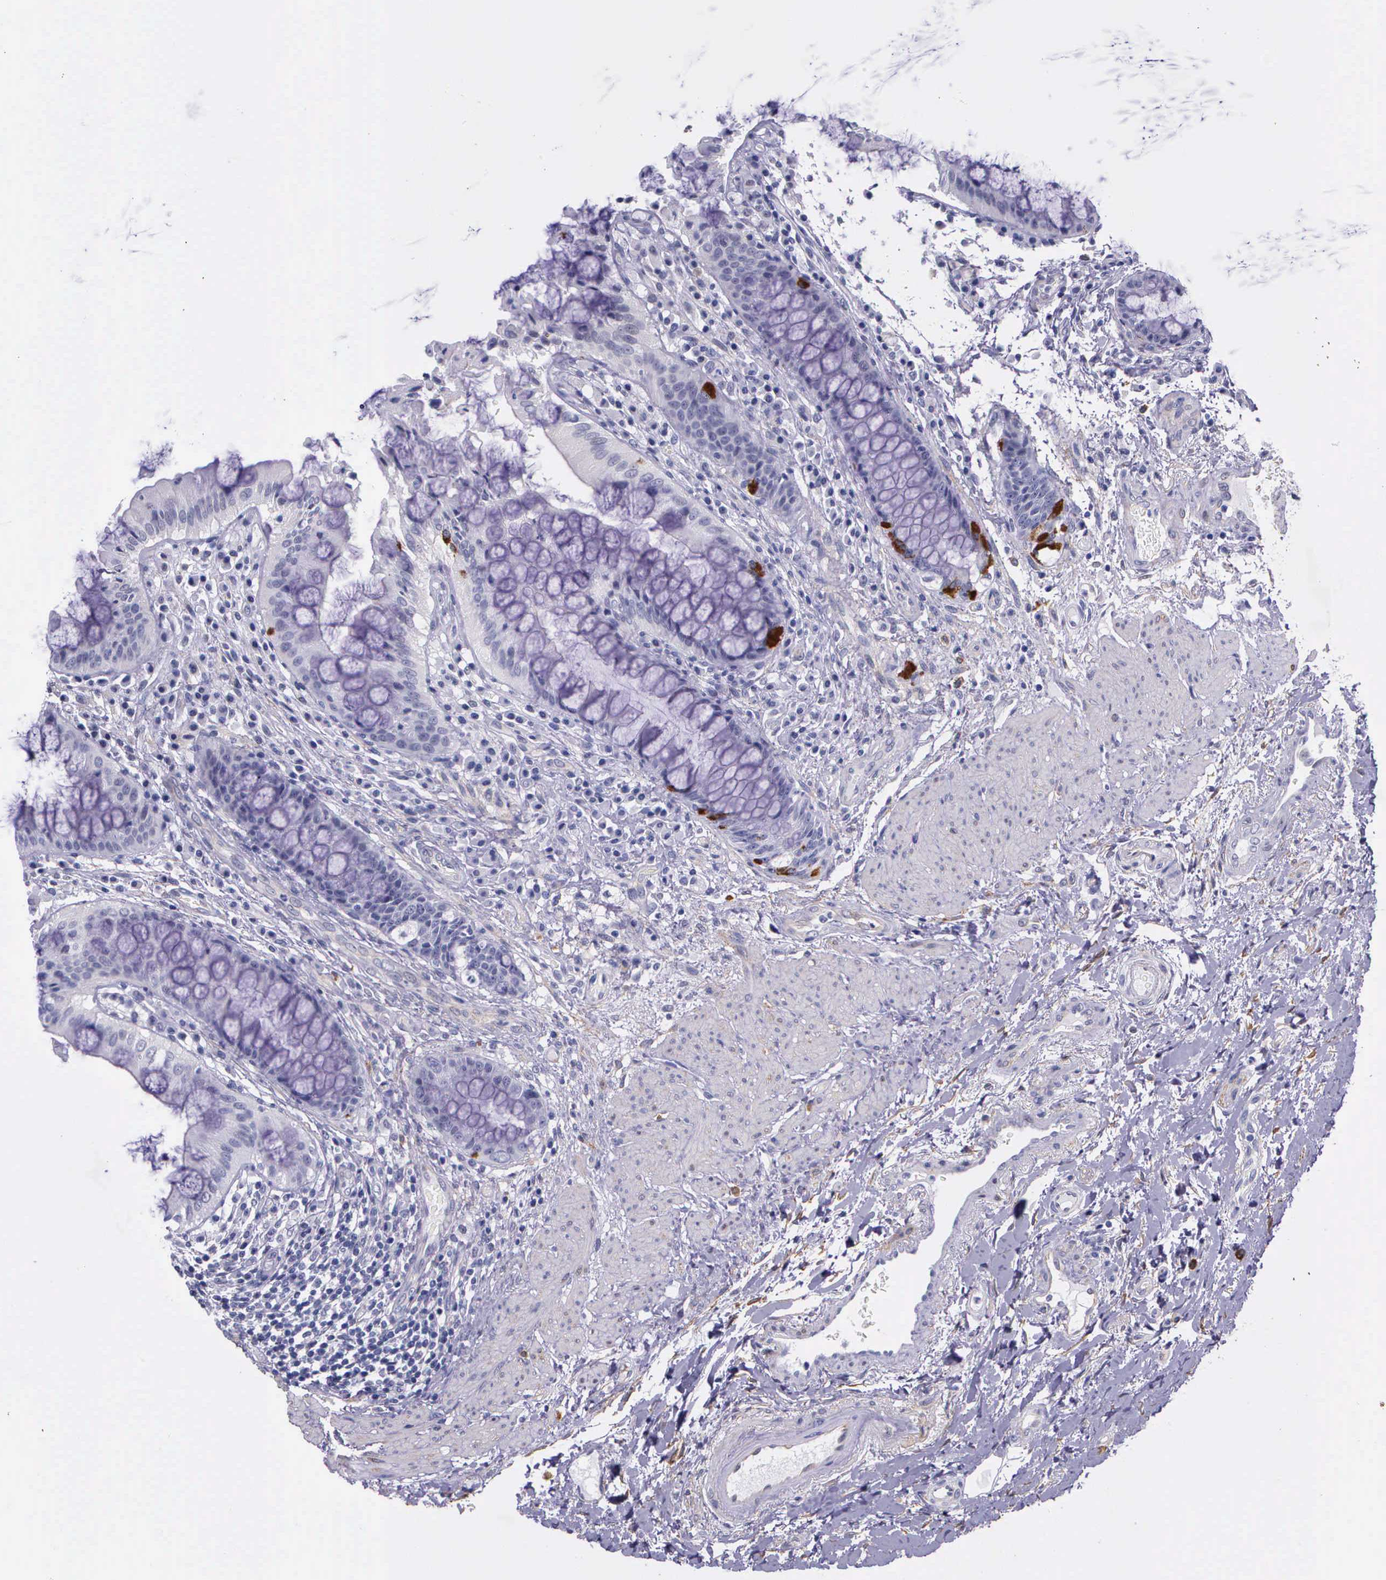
{"staining": {"intensity": "negative", "quantity": "none", "location": "none"}, "tissue": "rectum", "cell_type": "Glandular cells", "image_type": "normal", "snomed": [{"axis": "morphology", "description": "Normal tissue, NOS"}, {"axis": "topography", "description": "Rectum"}], "caption": "The image reveals no significant positivity in glandular cells of rectum. (Stains: DAB immunohistochemistry (IHC) with hematoxylin counter stain, Microscopy: brightfield microscopy at high magnification).", "gene": "AHNAK2", "patient": {"sex": "female", "age": 75}}